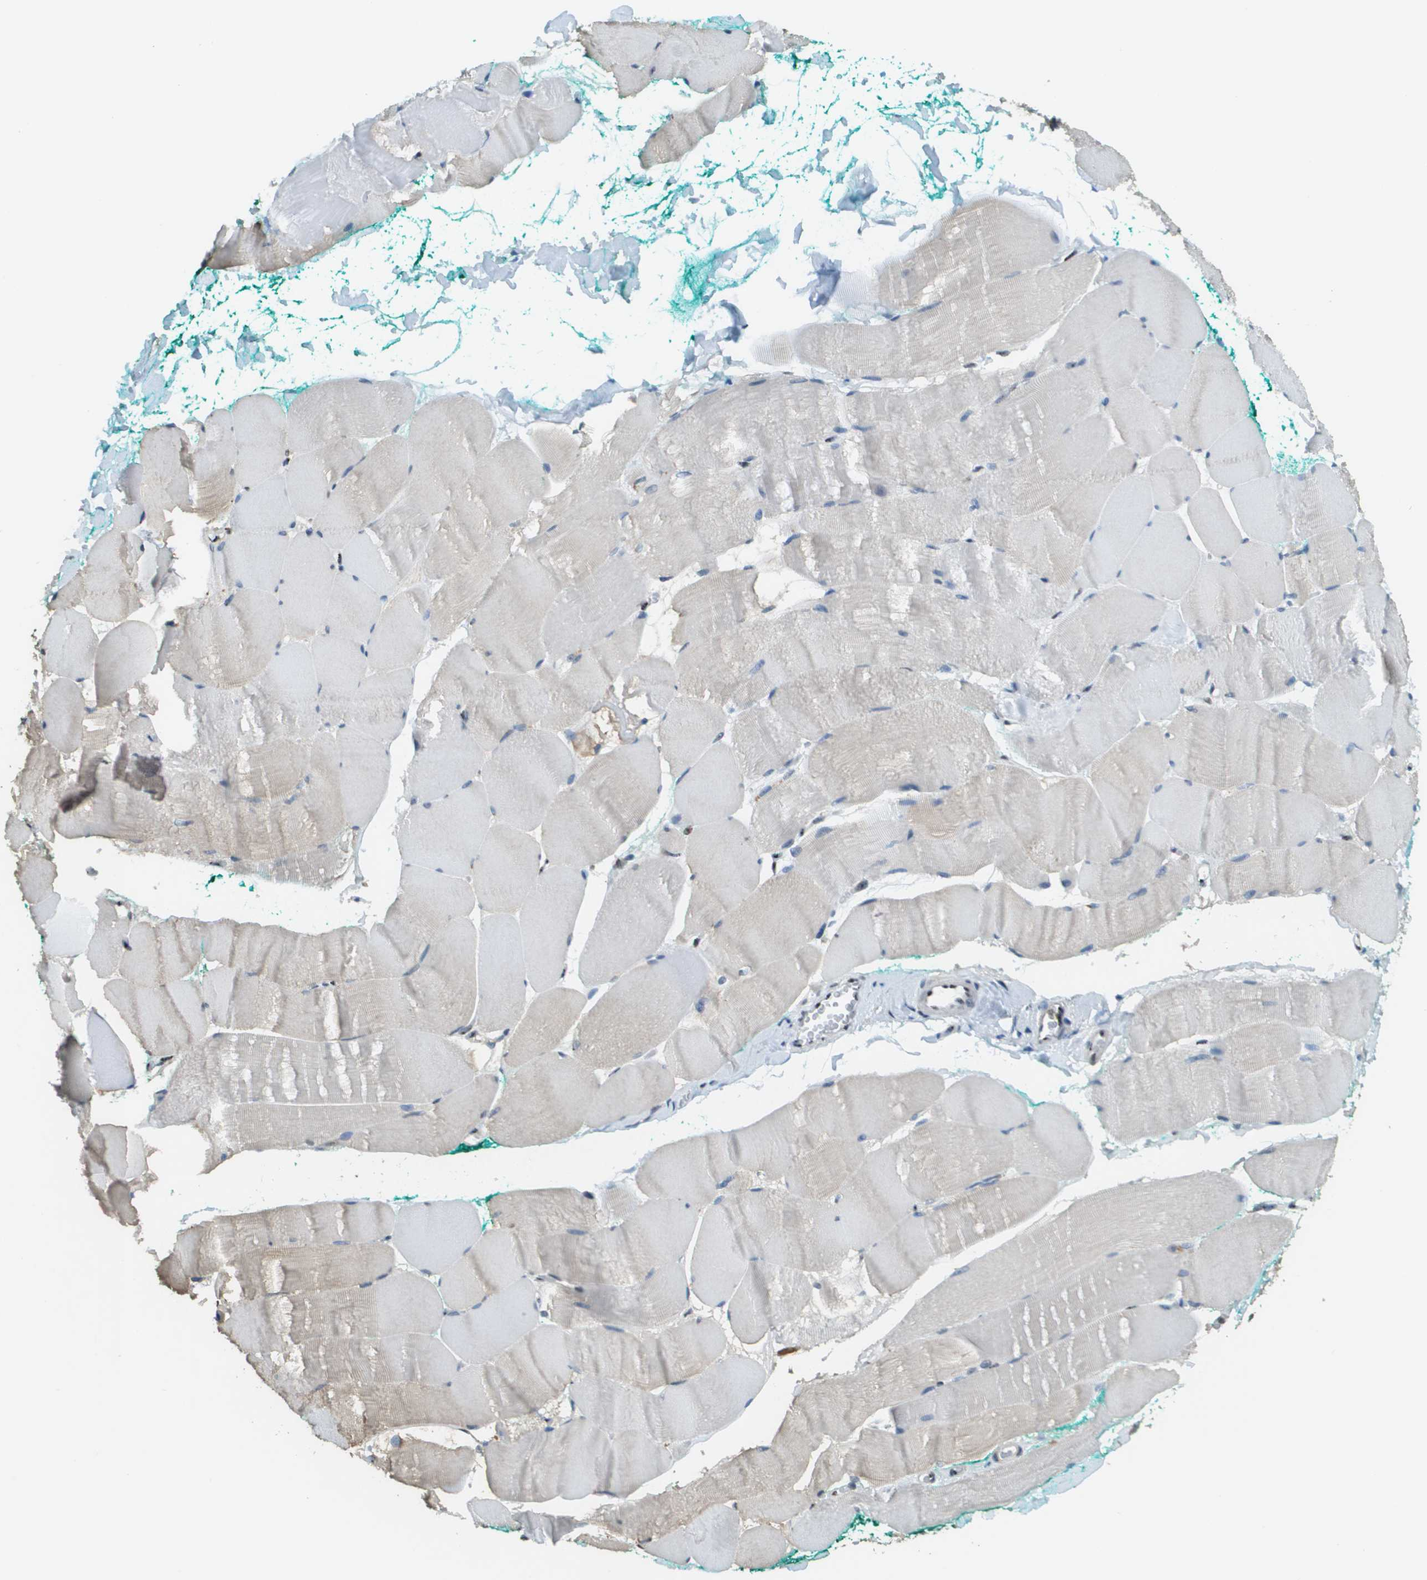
{"staining": {"intensity": "negative", "quantity": "none", "location": "none"}, "tissue": "skeletal muscle", "cell_type": "Myocytes", "image_type": "normal", "snomed": [{"axis": "morphology", "description": "Normal tissue, NOS"}, {"axis": "morphology", "description": "Squamous cell carcinoma, NOS"}, {"axis": "topography", "description": "Skeletal muscle"}], "caption": "Protein analysis of benign skeletal muscle demonstrates no significant staining in myocytes.", "gene": "SP100", "patient": {"sex": "male", "age": 51}}